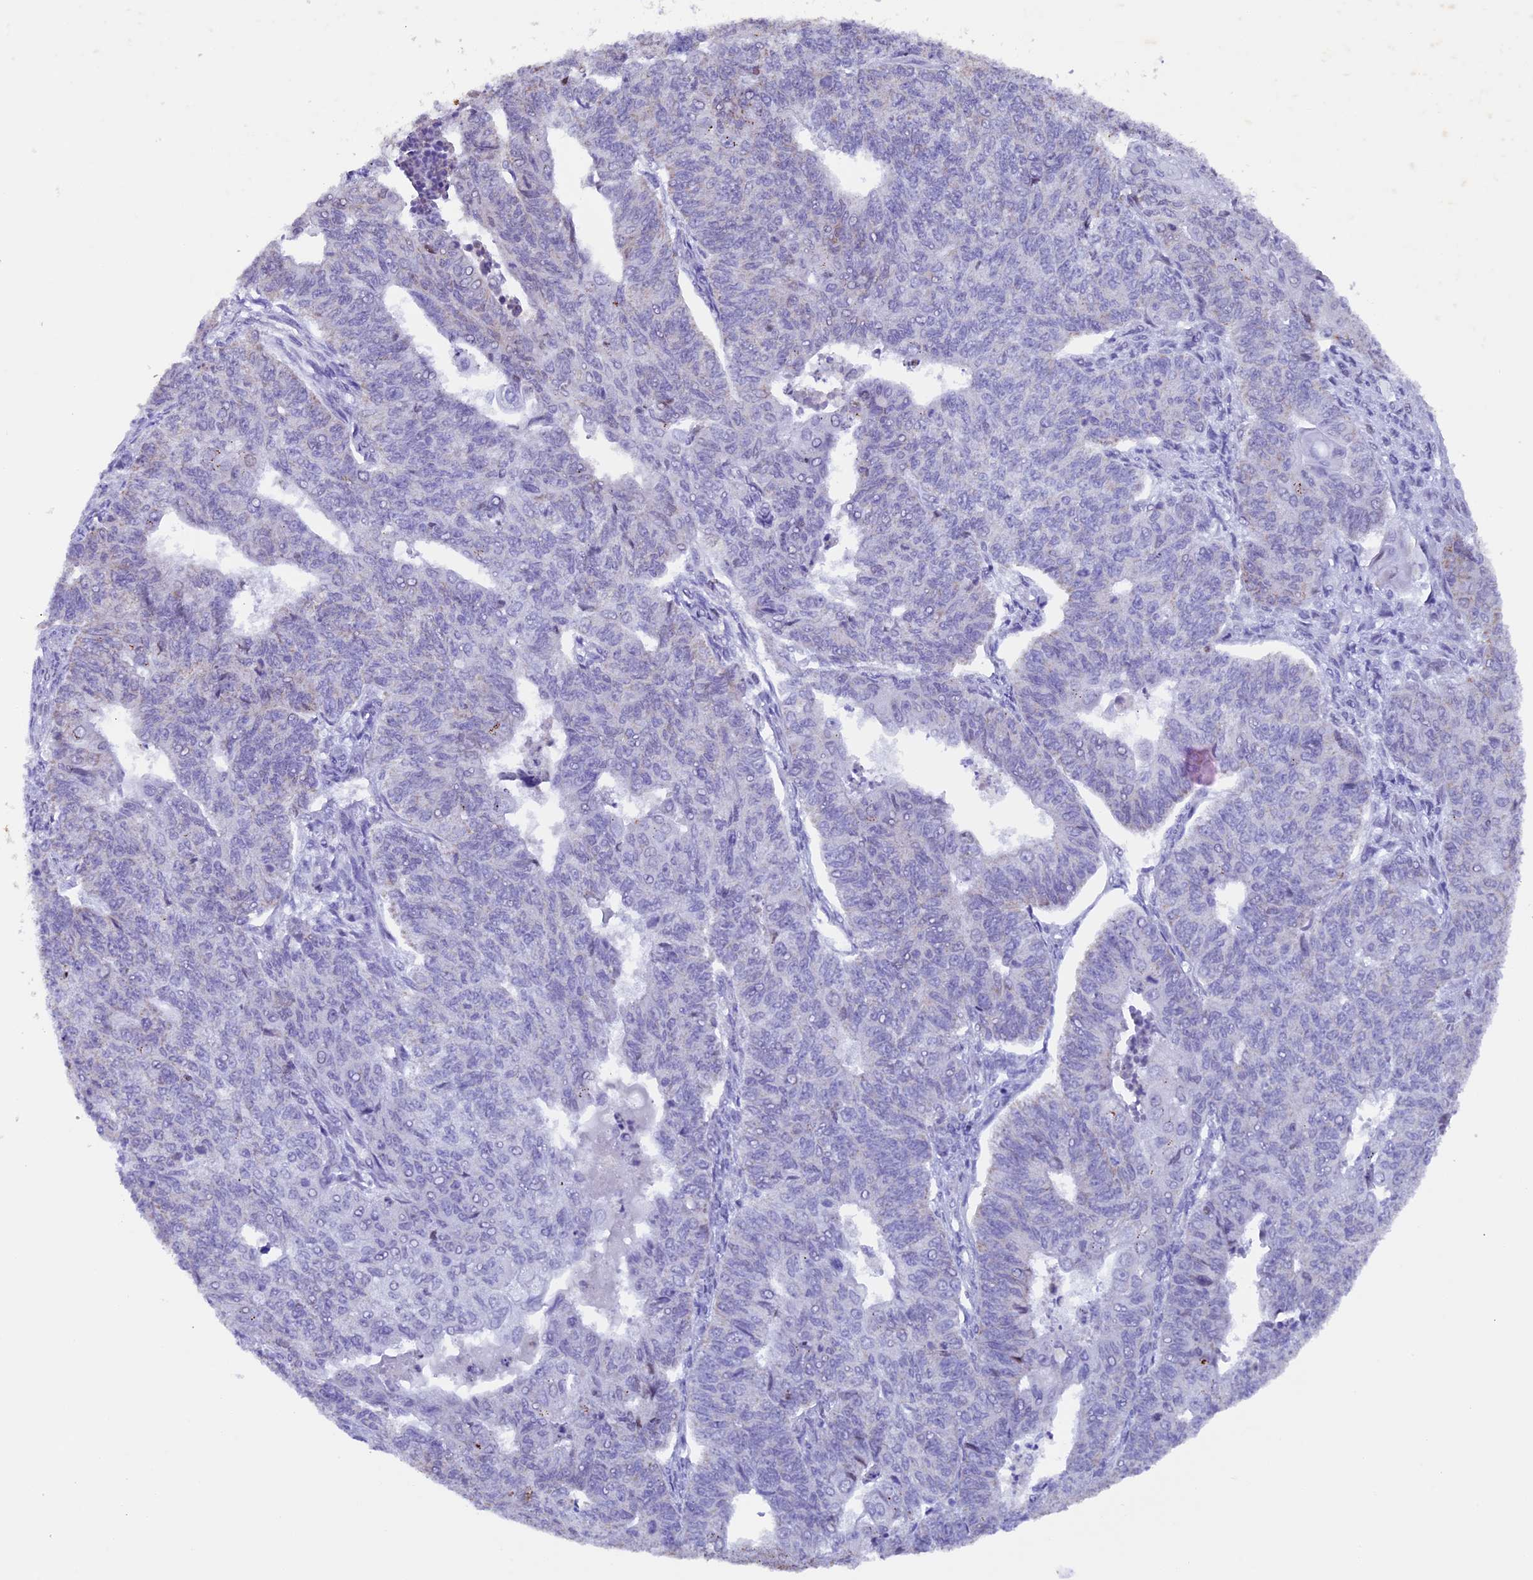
{"staining": {"intensity": "weak", "quantity": "<25%", "location": "cytoplasmic/membranous"}, "tissue": "endometrial cancer", "cell_type": "Tumor cells", "image_type": "cancer", "snomed": [{"axis": "morphology", "description": "Adenocarcinoma, NOS"}, {"axis": "topography", "description": "Endometrium"}], "caption": "An immunohistochemistry (IHC) histopathology image of adenocarcinoma (endometrial) is shown. There is no staining in tumor cells of adenocarcinoma (endometrial). Nuclei are stained in blue.", "gene": "TFAM", "patient": {"sex": "female", "age": 32}}